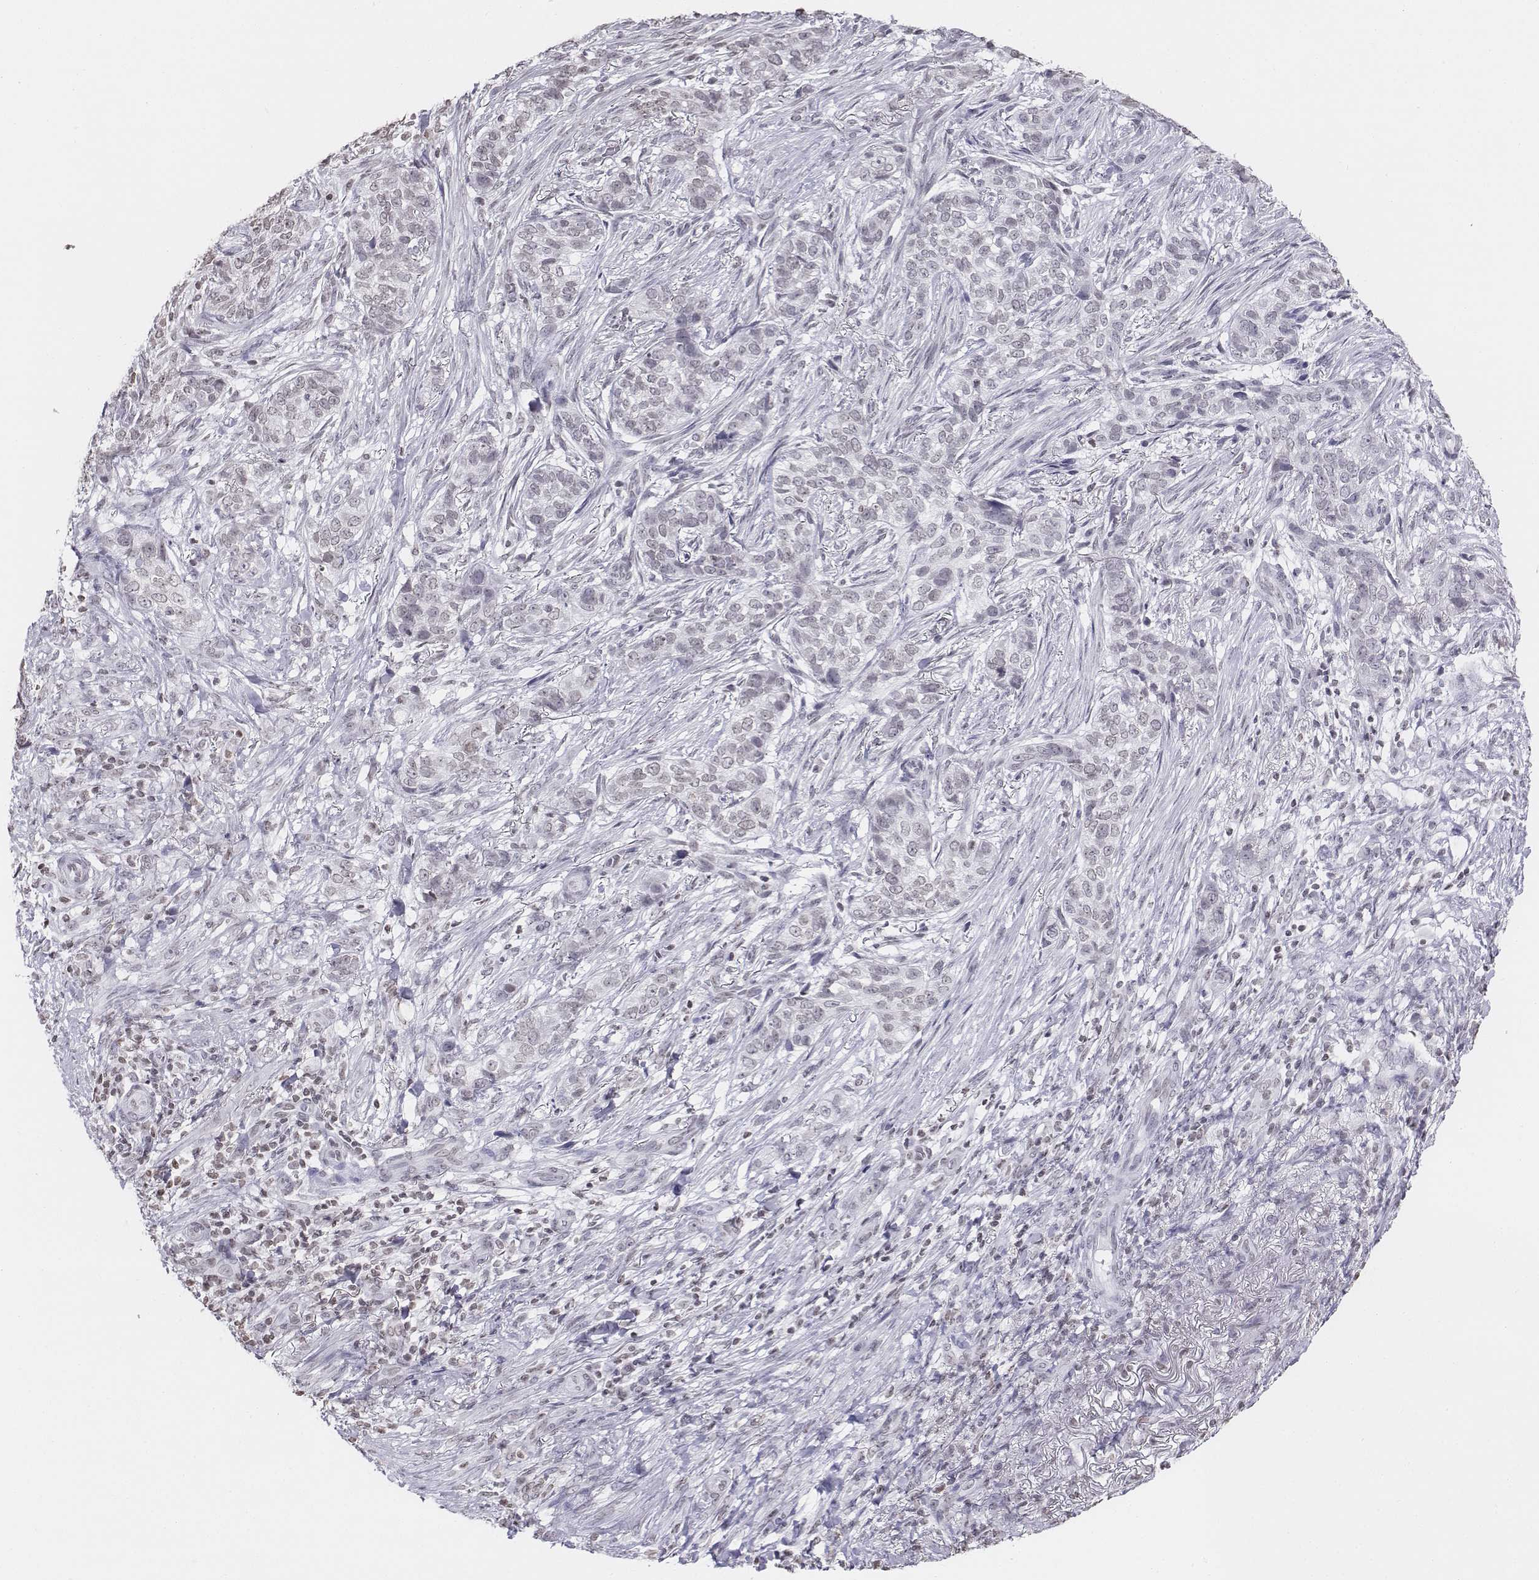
{"staining": {"intensity": "negative", "quantity": "none", "location": "none"}, "tissue": "skin cancer", "cell_type": "Tumor cells", "image_type": "cancer", "snomed": [{"axis": "morphology", "description": "Basal cell carcinoma"}, {"axis": "topography", "description": "Skin"}], "caption": "This photomicrograph is of basal cell carcinoma (skin) stained with IHC to label a protein in brown with the nuclei are counter-stained blue. There is no staining in tumor cells.", "gene": "BARHL1", "patient": {"sex": "female", "age": 69}}